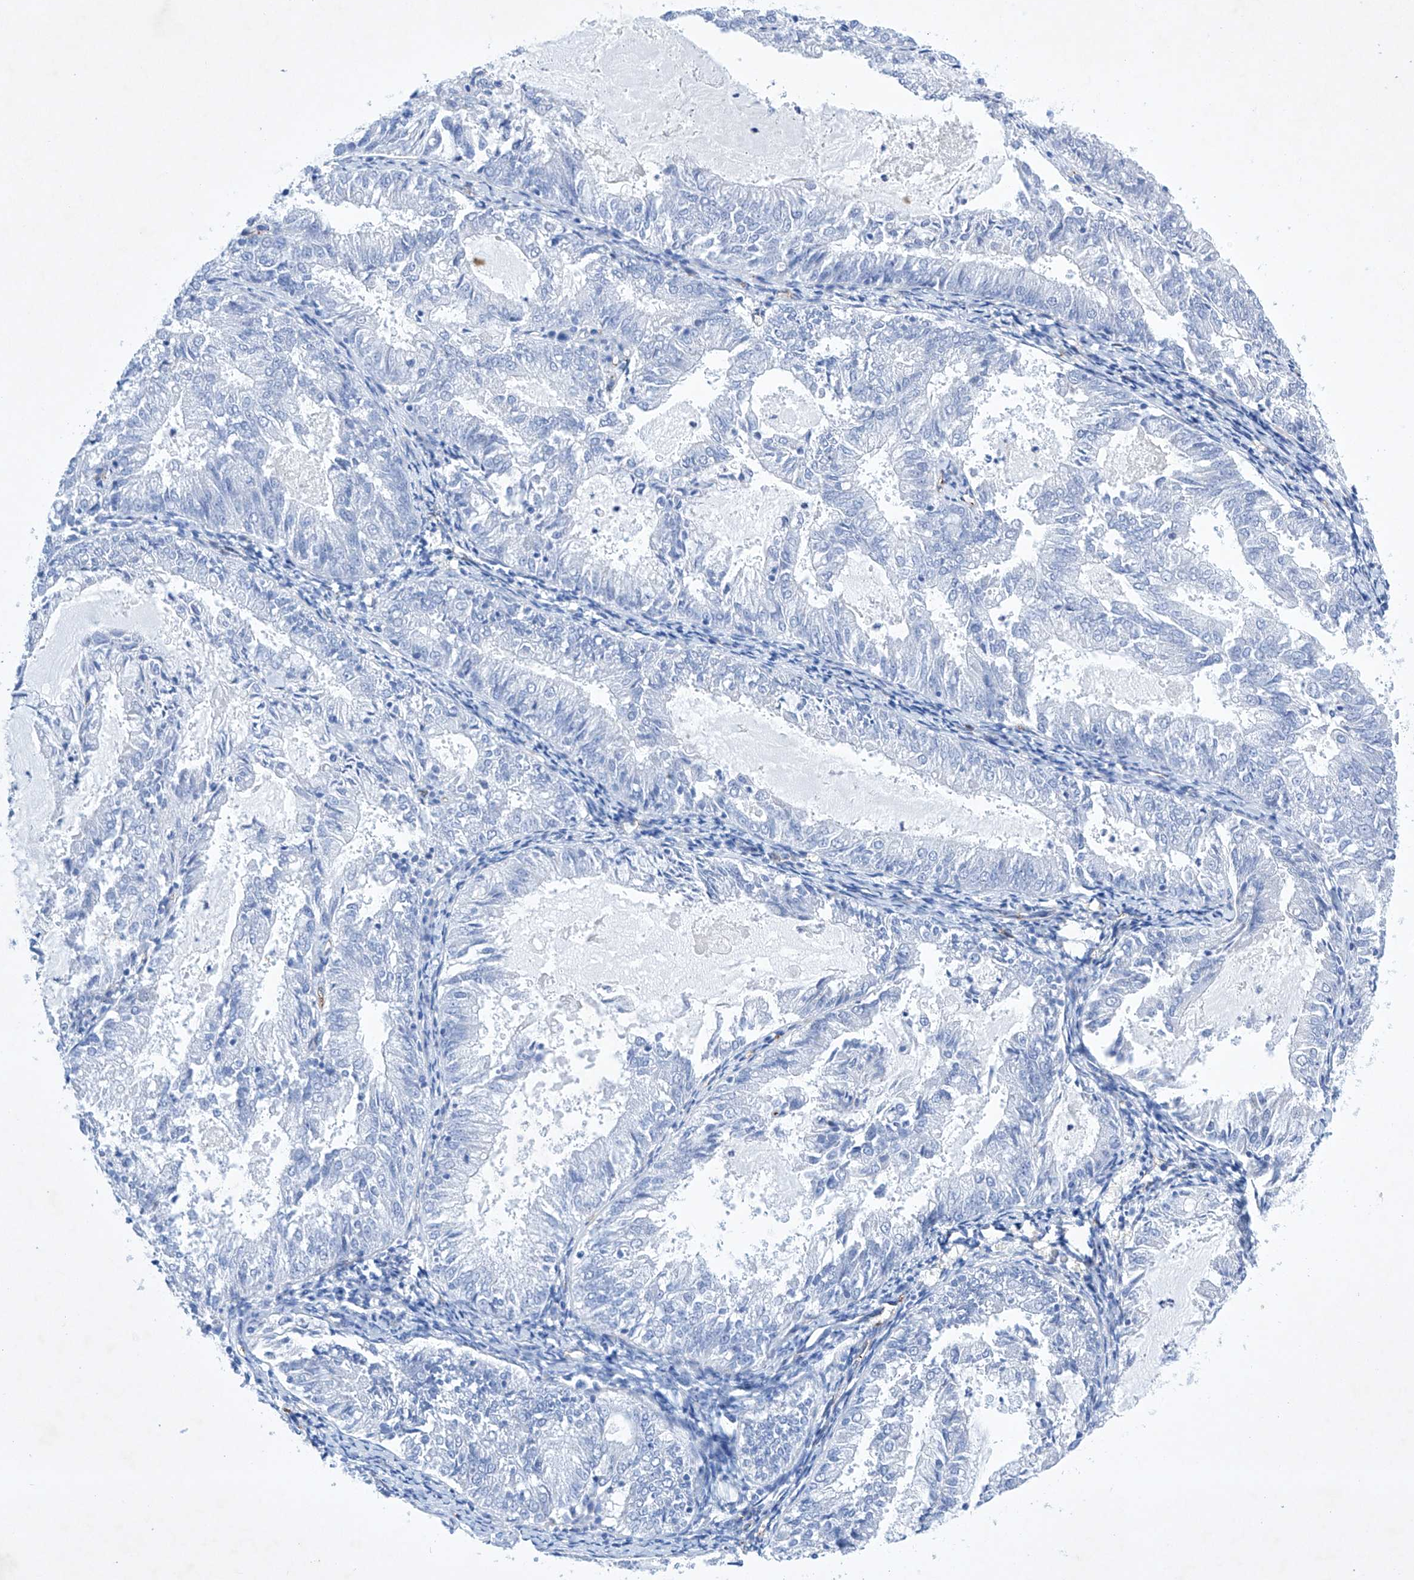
{"staining": {"intensity": "negative", "quantity": "none", "location": "none"}, "tissue": "endometrial cancer", "cell_type": "Tumor cells", "image_type": "cancer", "snomed": [{"axis": "morphology", "description": "Adenocarcinoma, NOS"}, {"axis": "topography", "description": "Endometrium"}], "caption": "A photomicrograph of human endometrial cancer is negative for staining in tumor cells.", "gene": "ETV7", "patient": {"sex": "female", "age": 57}}